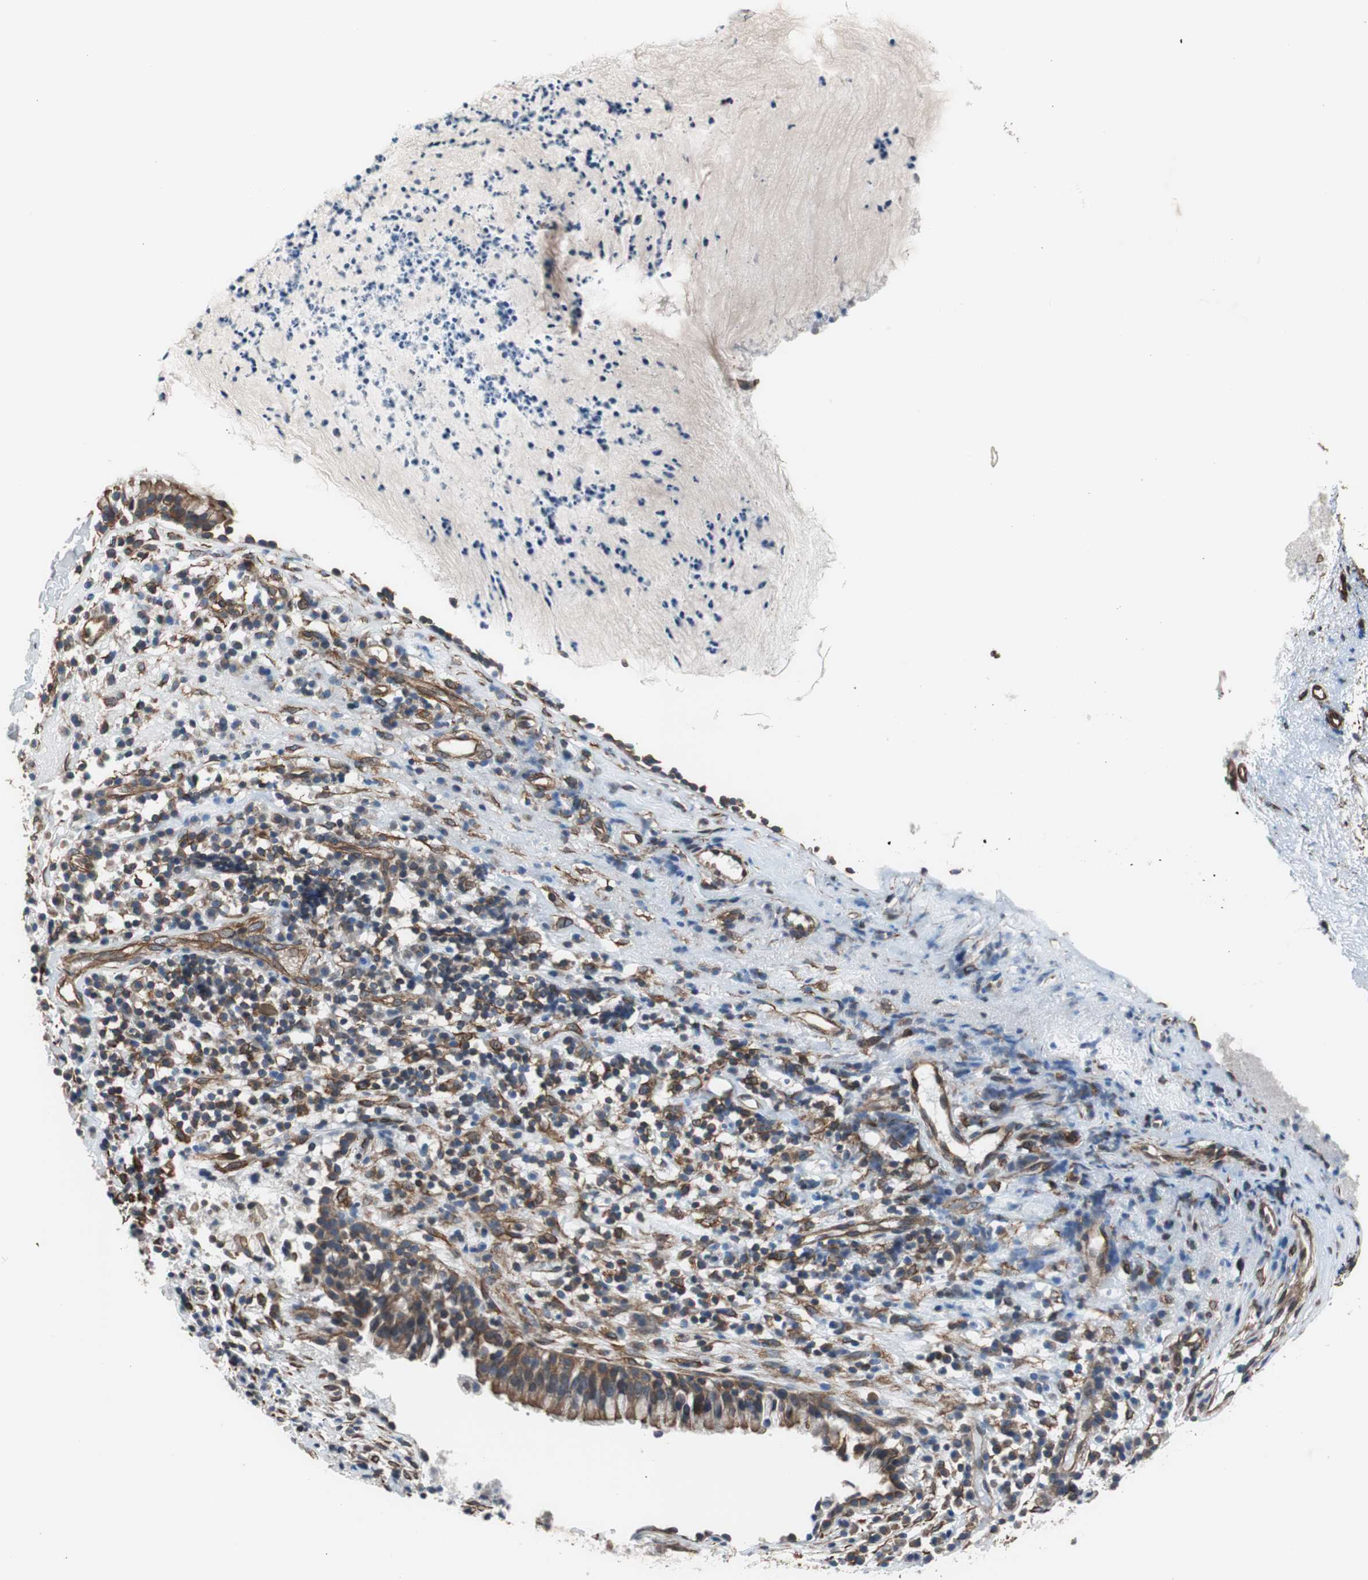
{"staining": {"intensity": "moderate", "quantity": ">75%", "location": "cytoplasmic/membranous"}, "tissue": "nasopharynx", "cell_type": "Respiratory epithelial cells", "image_type": "normal", "snomed": [{"axis": "morphology", "description": "Normal tissue, NOS"}, {"axis": "topography", "description": "Nasopharynx"}], "caption": "Normal nasopharynx shows moderate cytoplasmic/membranous positivity in approximately >75% of respiratory epithelial cells (brown staining indicates protein expression, while blue staining denotes nuclei)..", "gene": "KIF3B", "patient": {"sex": "male", "age": 21}}